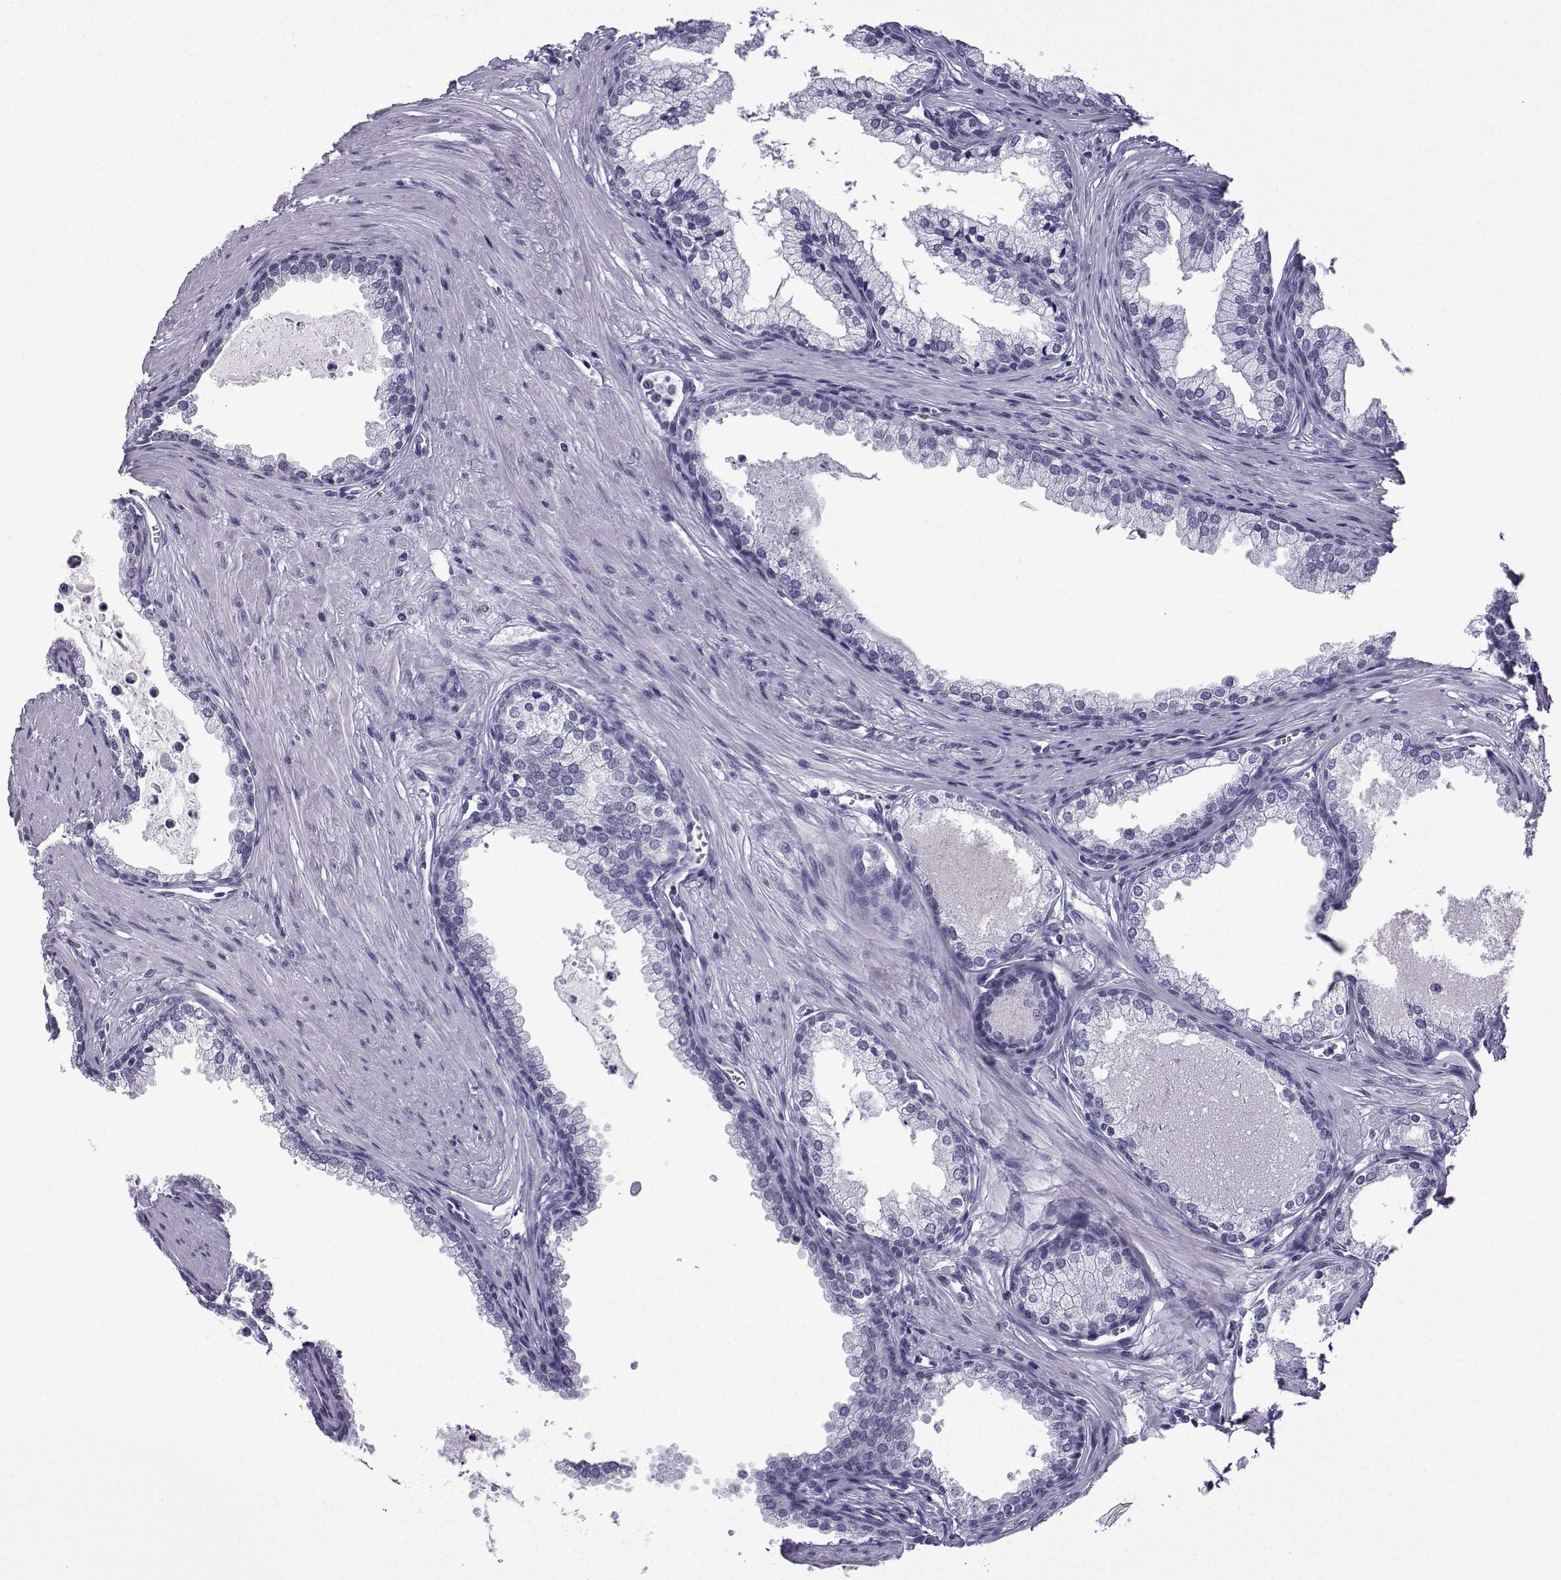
{"staining": {"intensity": "negative", "quantity": "none", "location": "none"}, "tissue": "prostate cancer", "cell_type": "Tumor cells", "image_type": "cancer", "snomed": [{"axis": "morphology", "description": "Adenocarcinoma, NOS"}, {"axis": "topography", "description": "Prostate"}], "caption": "Prostate cancer (adenocarcinoma) stained for a protein using immunohistochemistry exhibits no positivity tumor cells.", "gene": "MRGBP", "patient": {"sex": "male", "age": 66}}